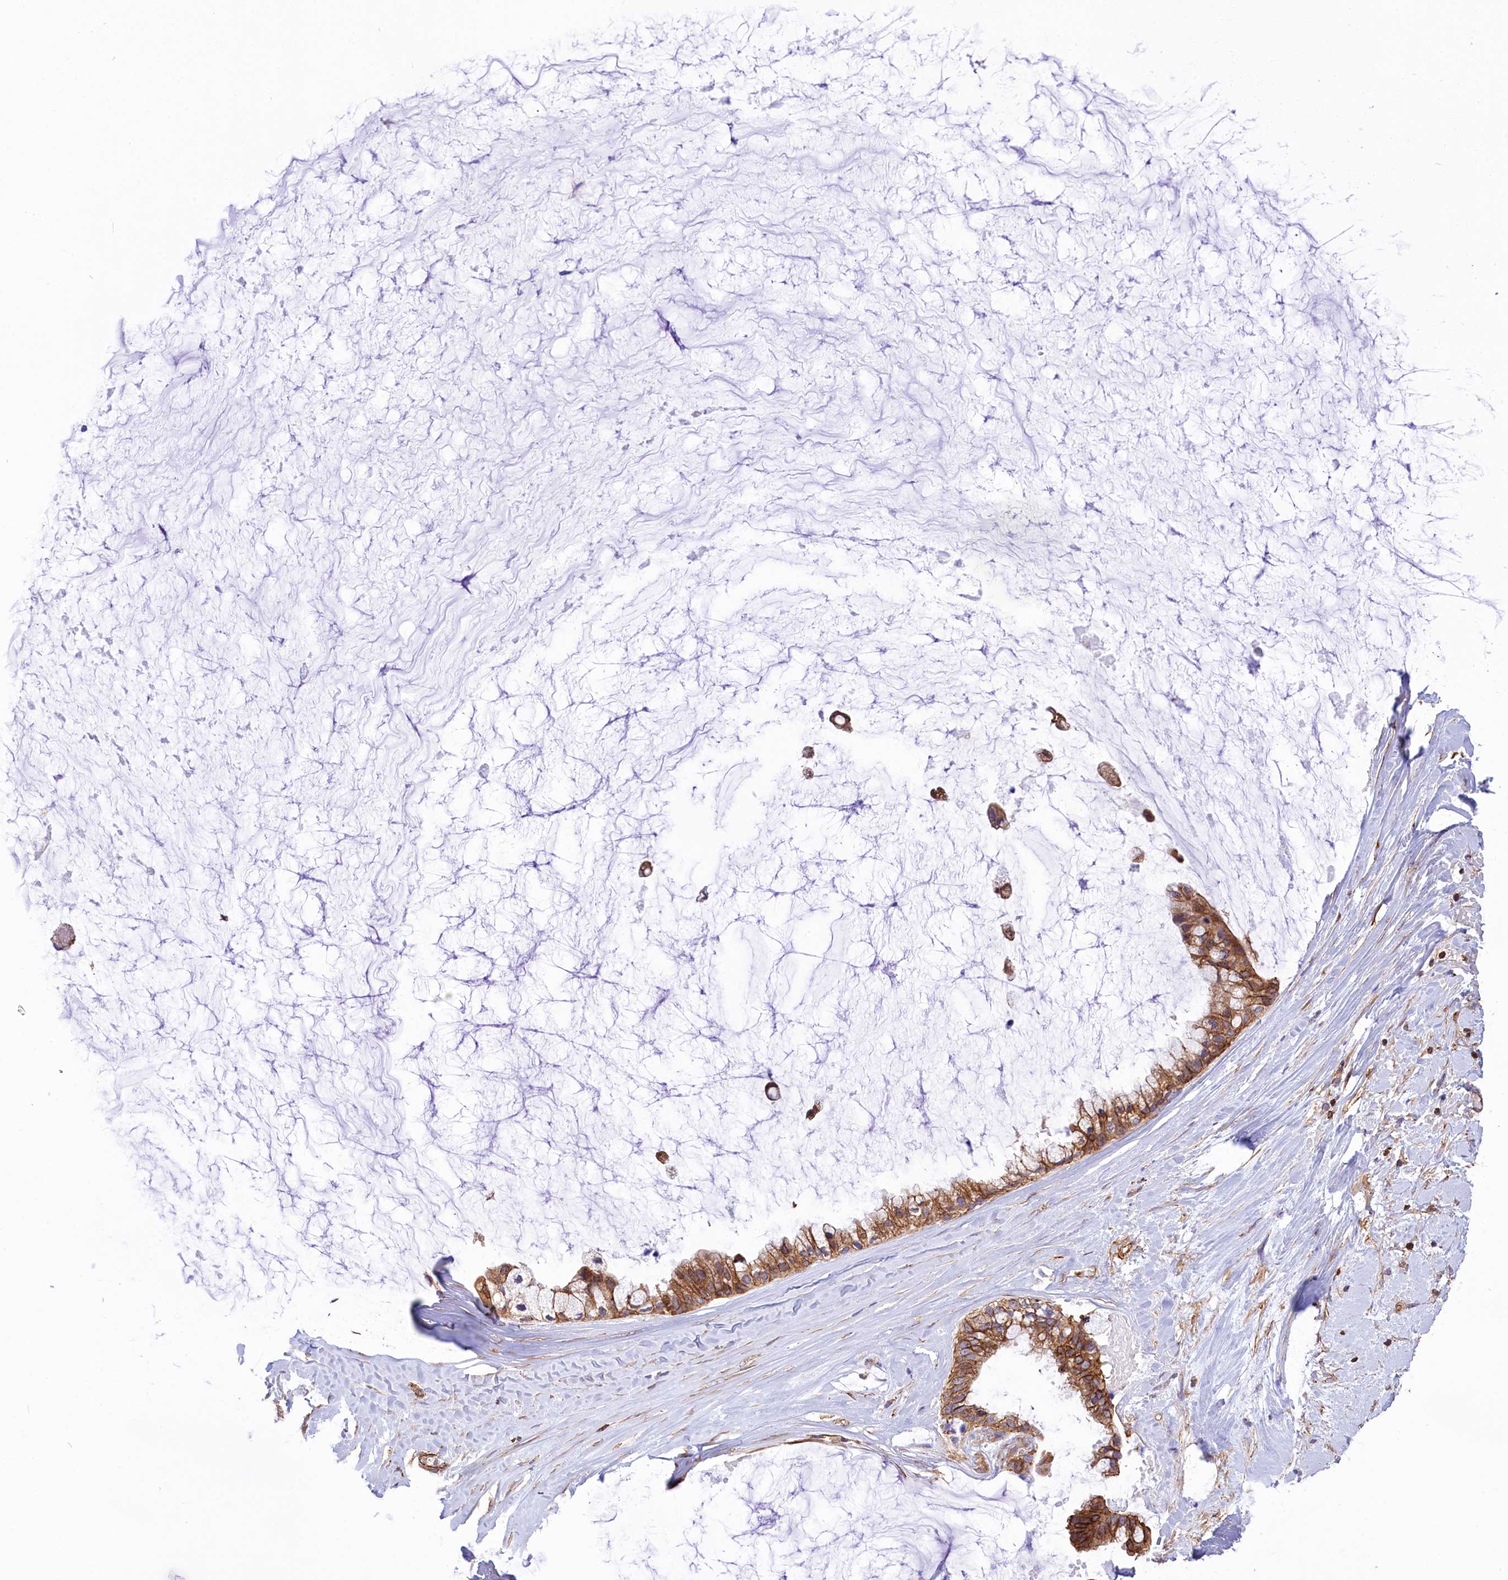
{"staining": {"intensity": "moderate", "quantity": ">75%", "location": "cytoplasmic/membranous"}, "tissue": "ovarian cancer", "cell_type": "Tumor cells", "image_type": "cancer", "snomed": [{"axis": "morphology", "description": "Cystadenocarcinoma, mucinous, NOS"}, {"axis": "topography", "description": "Ovary"}], "caption": "Immunohistochemistry staining of ovarian cancer, which reveals medium levels of moderate cytoplasmic/membranous staining in about >75% of tumor cells indicating moderate cytoplasmic/membranous protein positivity. The staining was performed using DAB (brown) for protein detection and nuclei were counterstained in hematoxylin (blue).", "gene": "SEPTIN9", "patient": {"sex": "female", "age": 39}}